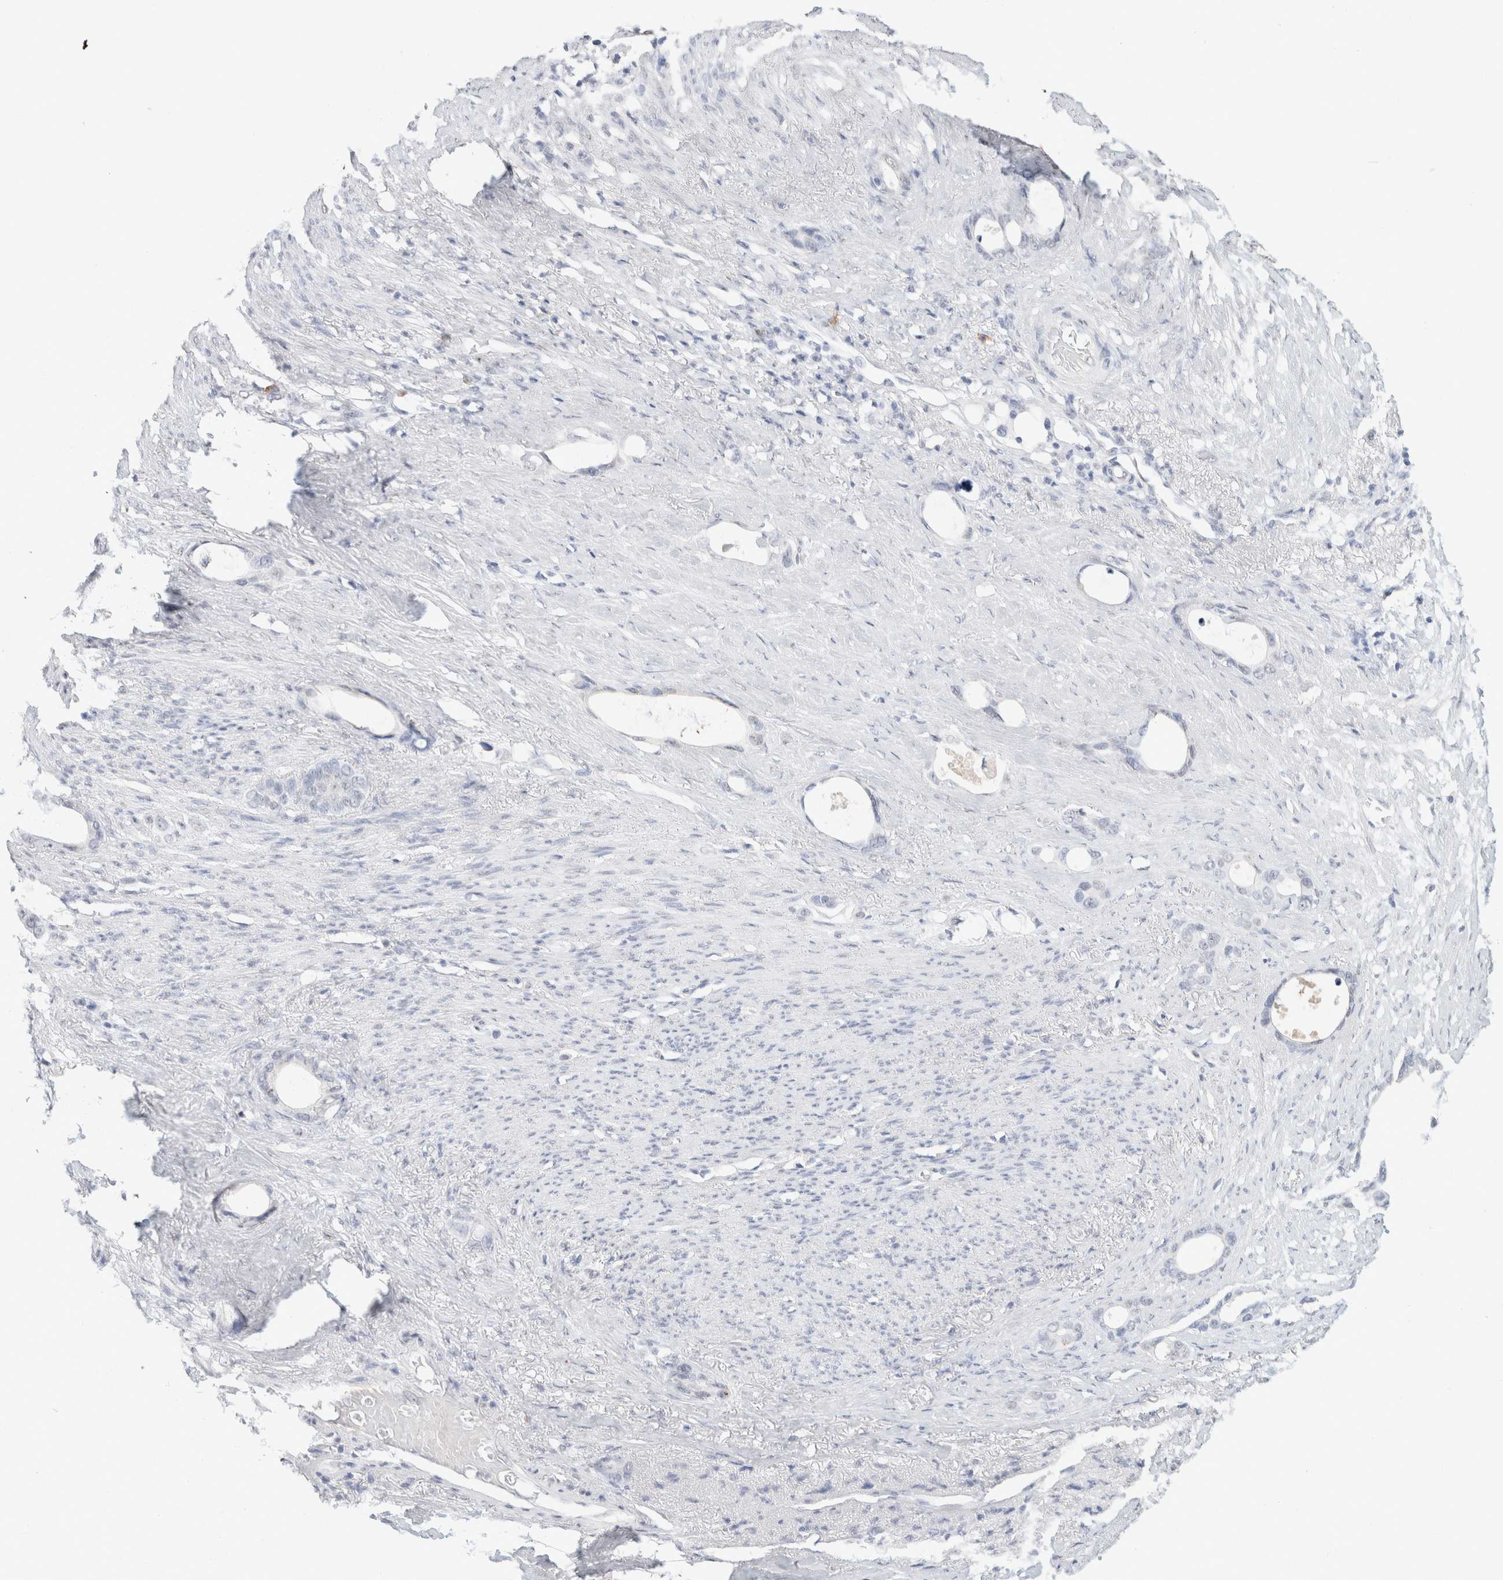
{"staining": {"intensity": "negative", "quantity": "none", "location": "none"}, "tissue": "stomach cancer", "cell_type": "Tumor cells", "image_type": "cancer", "snomed": [{"axis": "morphology", "description": "Adenocarcinoma, NOS"}, {"axis": "topography", "description": "Stomach"}], "caption": "There is no significant staining in tumor cells of stomach cancer (adenocarcinoma).", "gene": "CD80", "patient": {"sex": "female", "age": 75}}